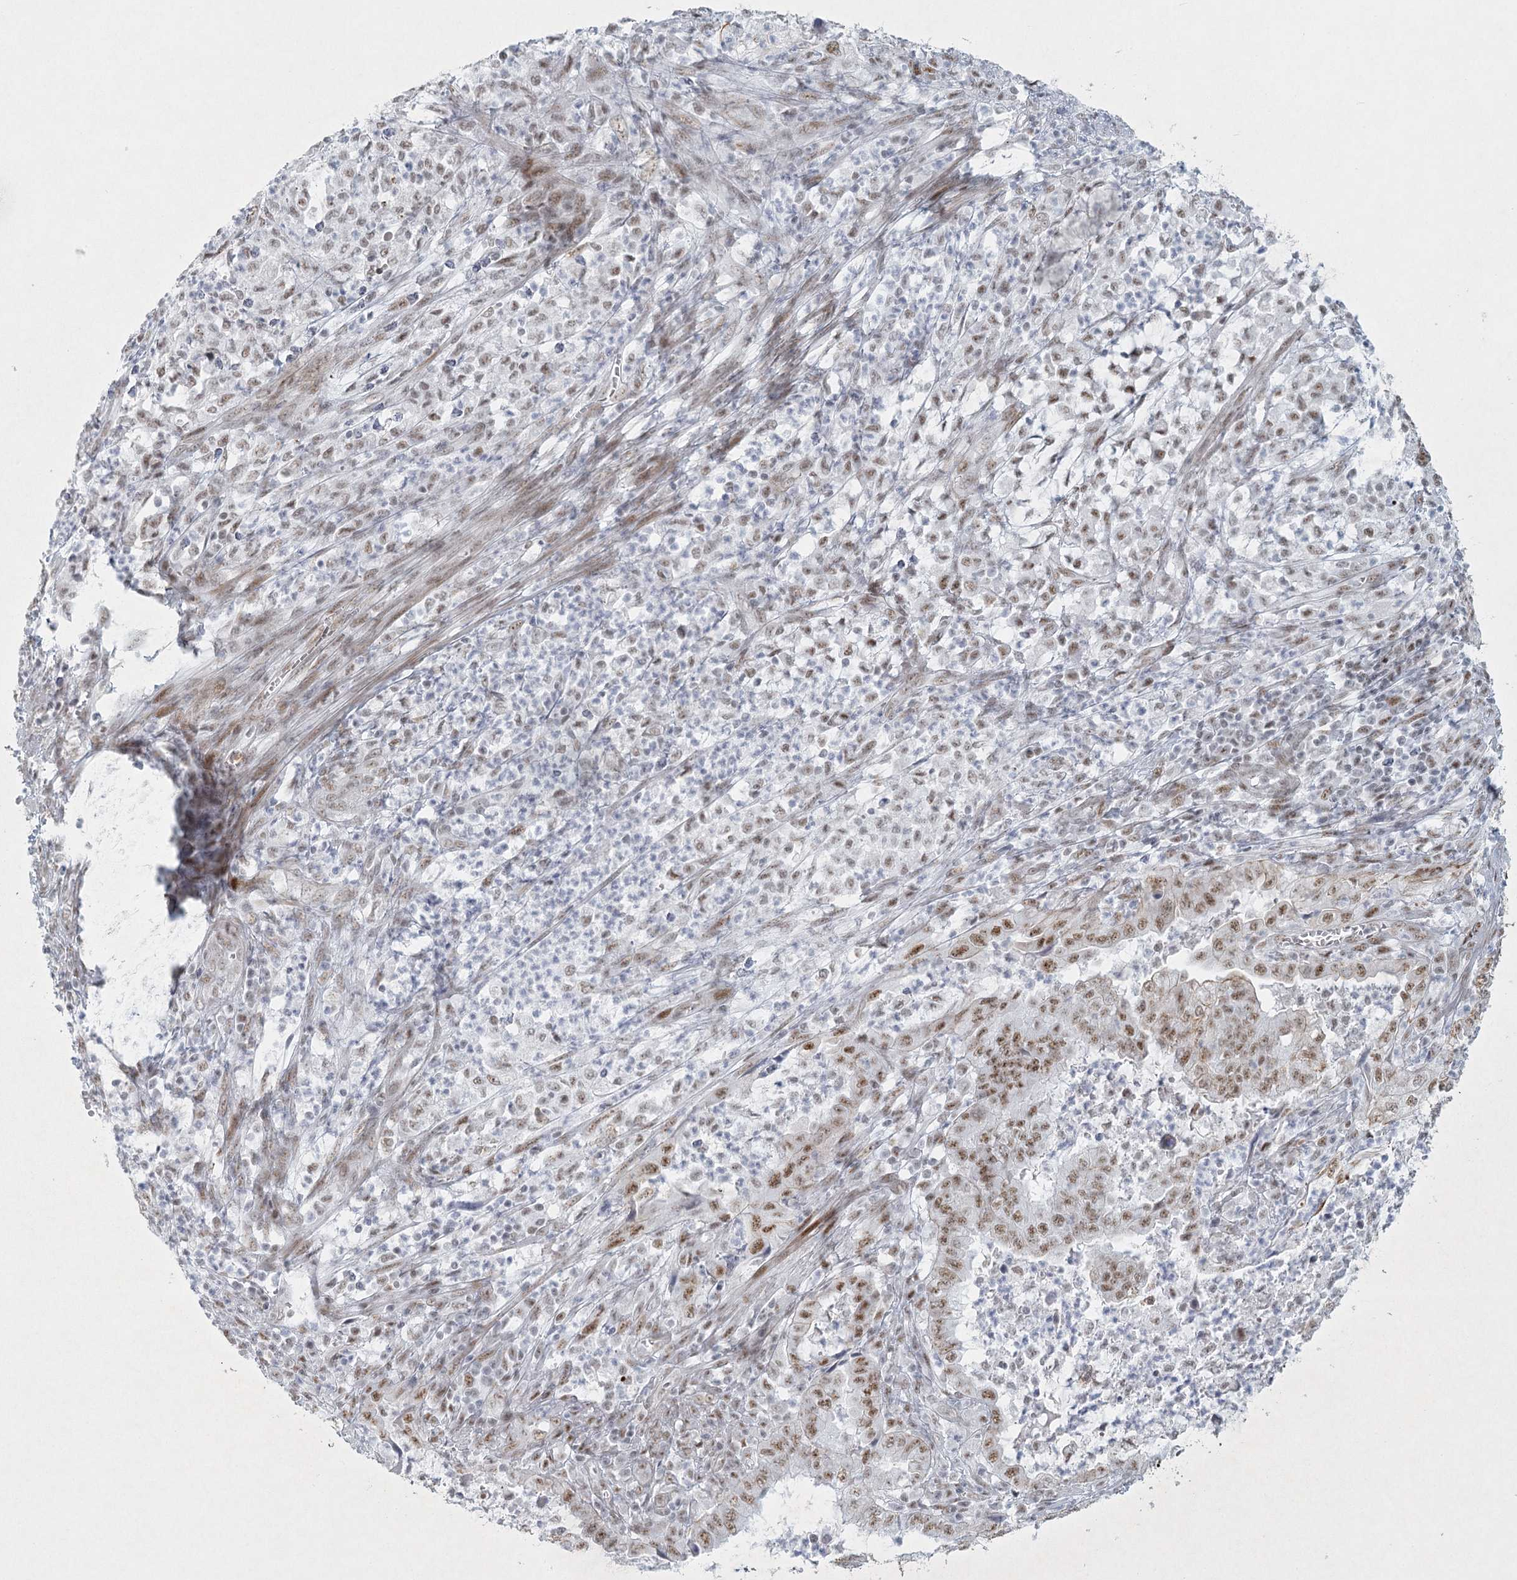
{"staining": {"intensity": "moderate", "quantity": ">75%", "location": "nuclear"}, "tissue": "endometrial cancer", "cell_type": "Tumor cells", "image_type": "cancer", "snomed": [{"axis": "morphology", "description": "Adenocarcinoma, NOS"}, {"axis": "topography", "description": "Endometrium"}], "caption": "There is medium levels of moderate nuclear expression in tumor cells of adenocarcinoma (endometrial), as demonstrated by immunohistochemical staining (brown color).", "gene": "U2SURP", "patient": {"sex": "female", "age": 51}}